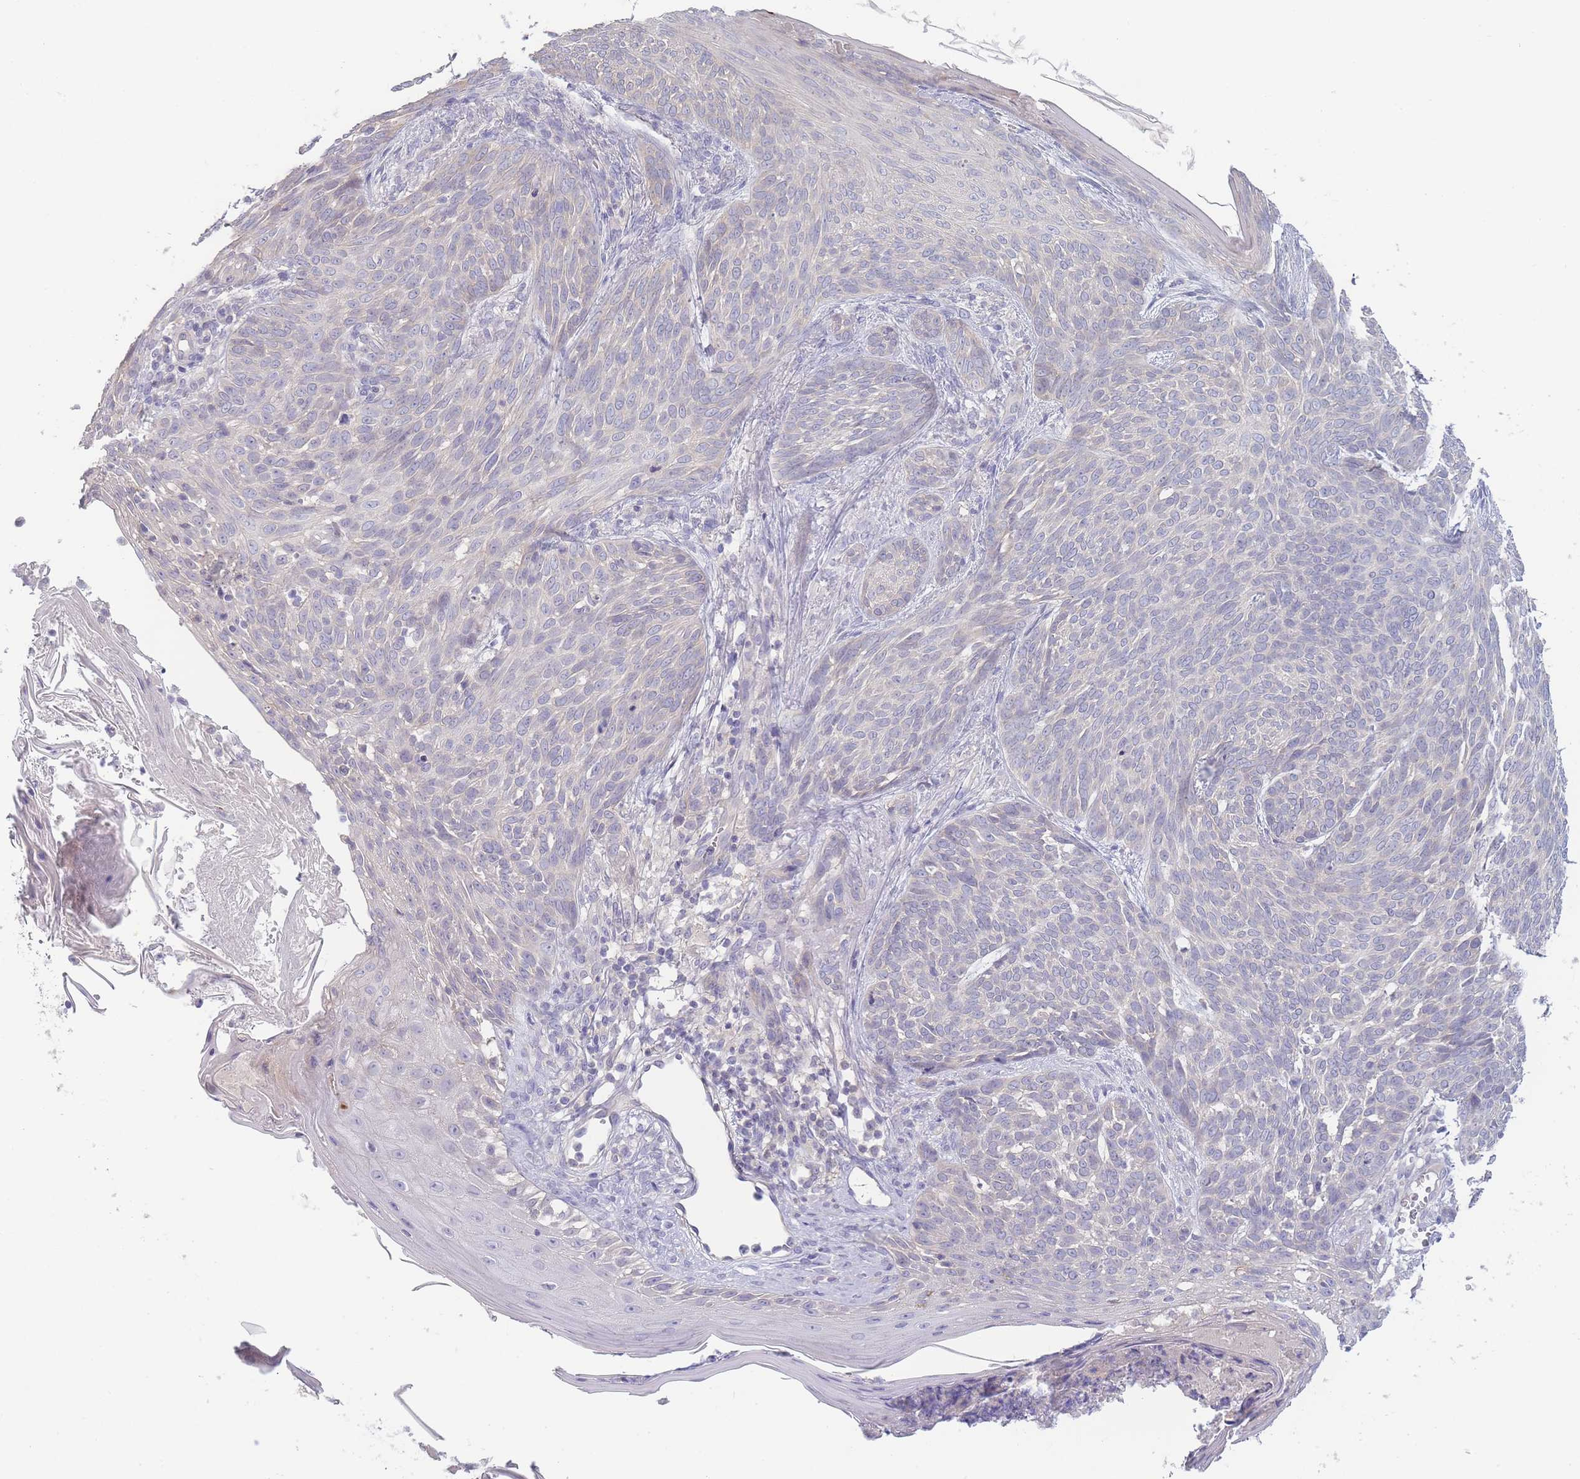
{"staining": {"intensity": "negative", "quantity": "none", "location": "none"}, "tissue": "skin cancer", "cell_type": "Tumor cells", "image_type": "cancer", "snomed": [{"axis": "morphology", "description": "Basal cell carcinoma"}, {"axis": "topography", "description": "Skin"}], "caption": "Histopathology image shows no protein expression in tumor cells of skin basal cell carcinoma tissue.", "gene": "SPHKAP", "patient": {"sex": "female", "age": 86}}